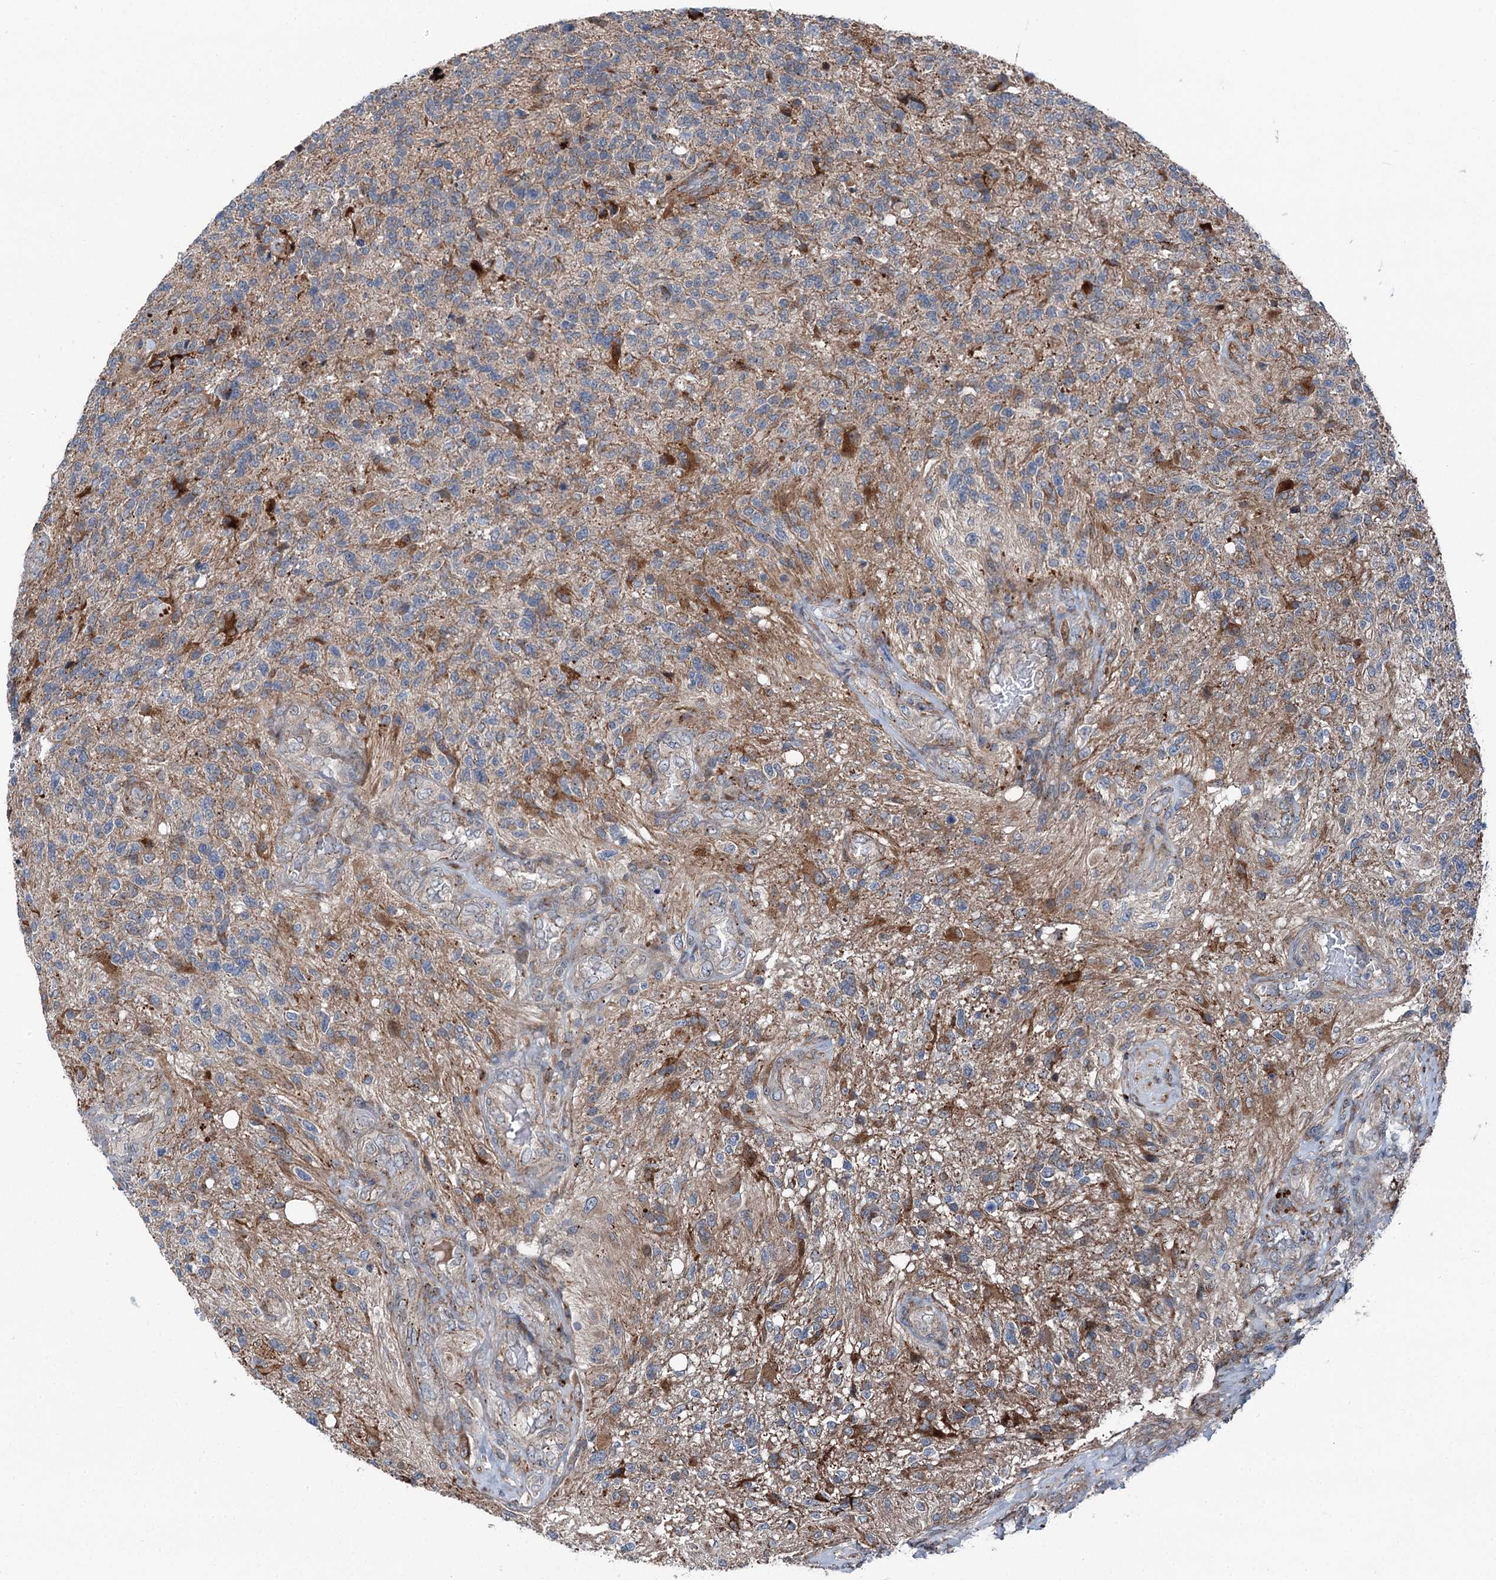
{"staining": {"intensity": "moderate", "quantity": "<25%", "location": "cytoplasmic/membranous"}, "tissue": "glioma", "cell_type": "Tumor cells", "image_type": "cancer", "snomed": [{"axis": "morphology", "description": "Glioma, malignant, High grade"}, {"axis": "topography", "description": "Brain"}], "caption": "An image showing moderate cytoplasmic/membranous expression in approximately <25% of tumor cells in glioma, as visualized by brown immunohistochemical staining.", "gene": "POLR1D", "patient": {"sex": "male", "age": 56}}